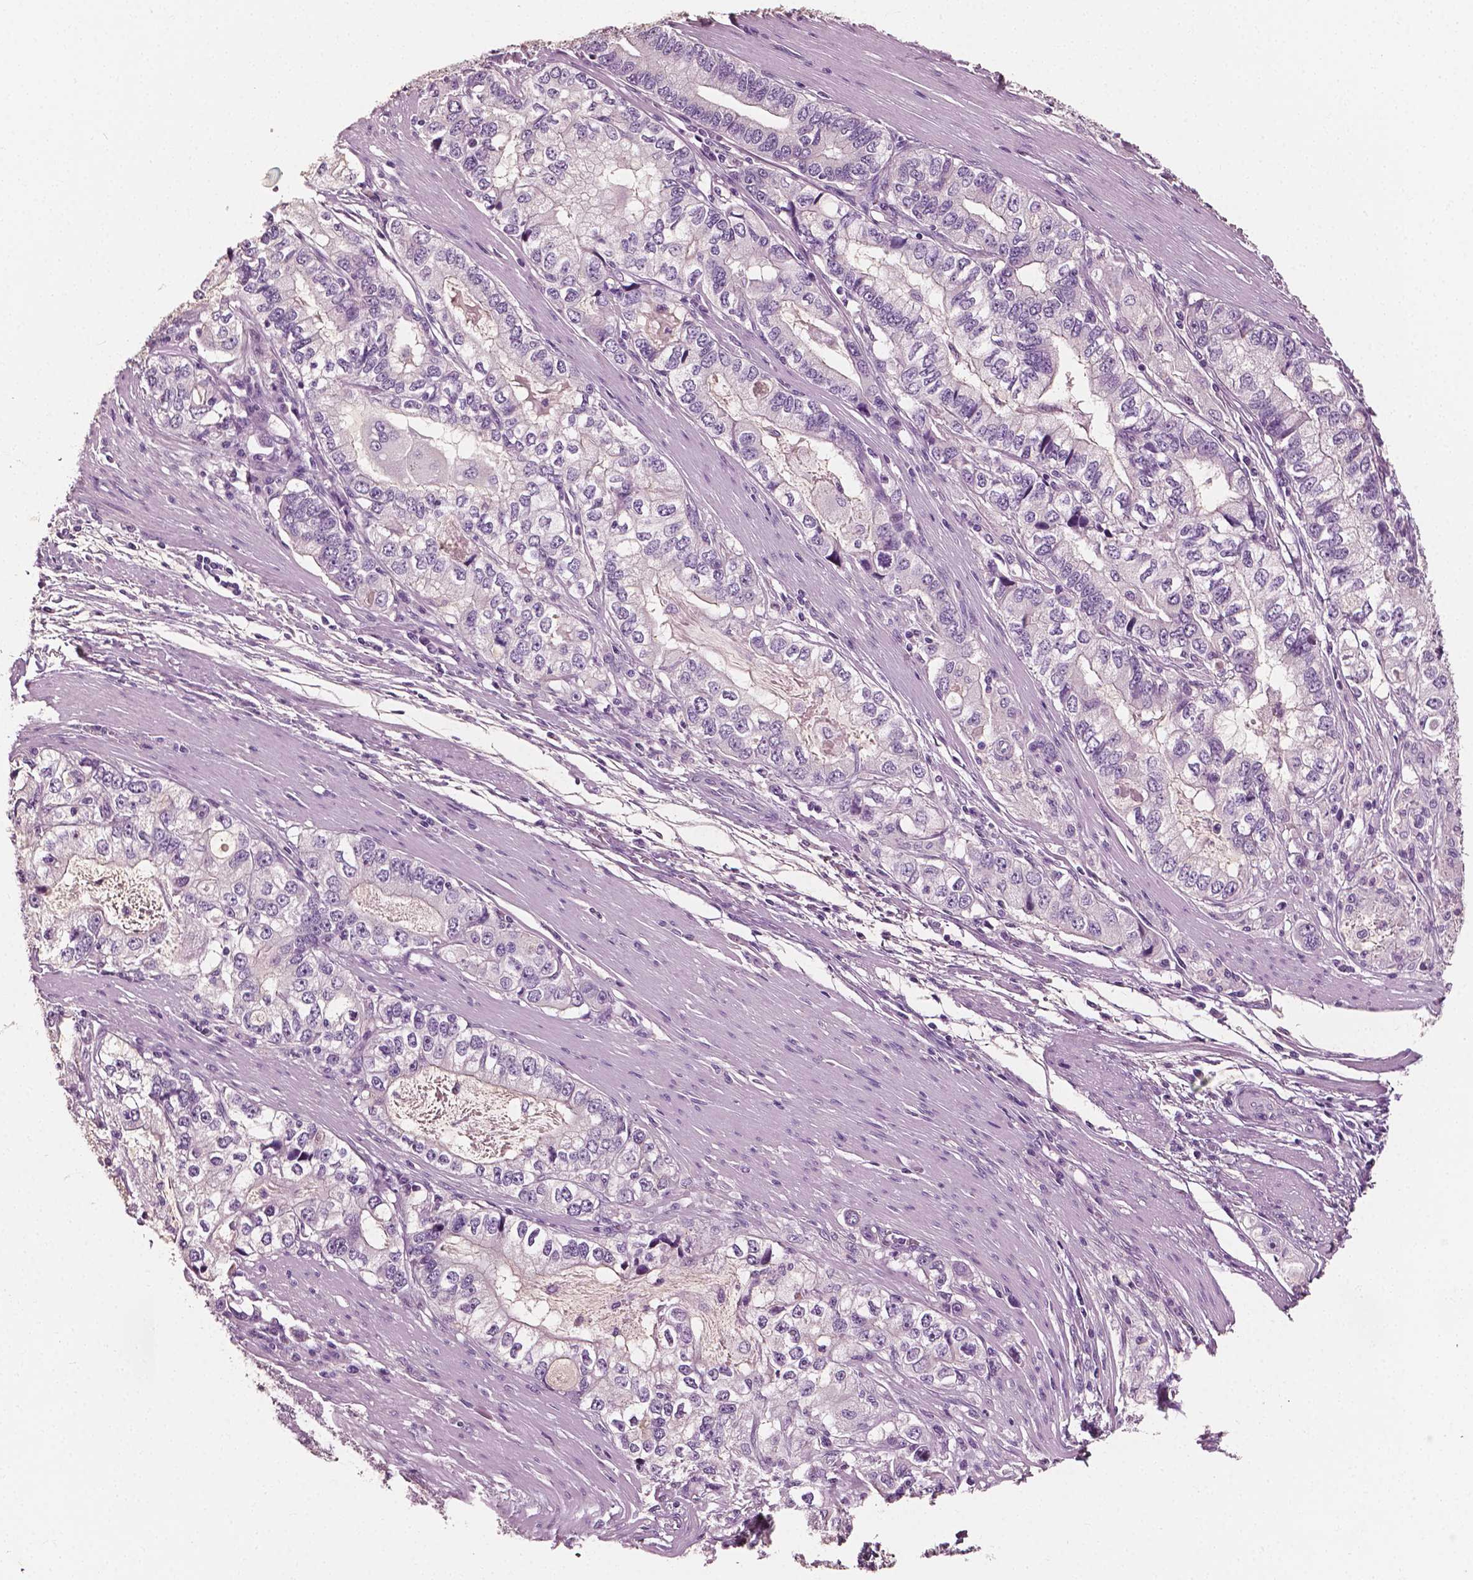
{"staining": {"intensity": "negative", "quantity": "none", "location": "none"}, "tissue": "stomach cancer", "cell_type": "Tumor cells", "image_type": "cancer", "snomed": [{"axis": "morphology", "description": "Adenocarcinoma, NOS"}, {"axis": "topography", "description": "Stomach, lower"}], "caption": "Immunohistochemical staining of stomach cancer demonstrates no significant staining in tumor cells. (Brightfield microscopy of DAB (3,3'-diaminobenzidine) immunohistochemistry (IHC) at high magnification).", "gene": "APOA4", "patient": {"sex": "female", "age": 72}}